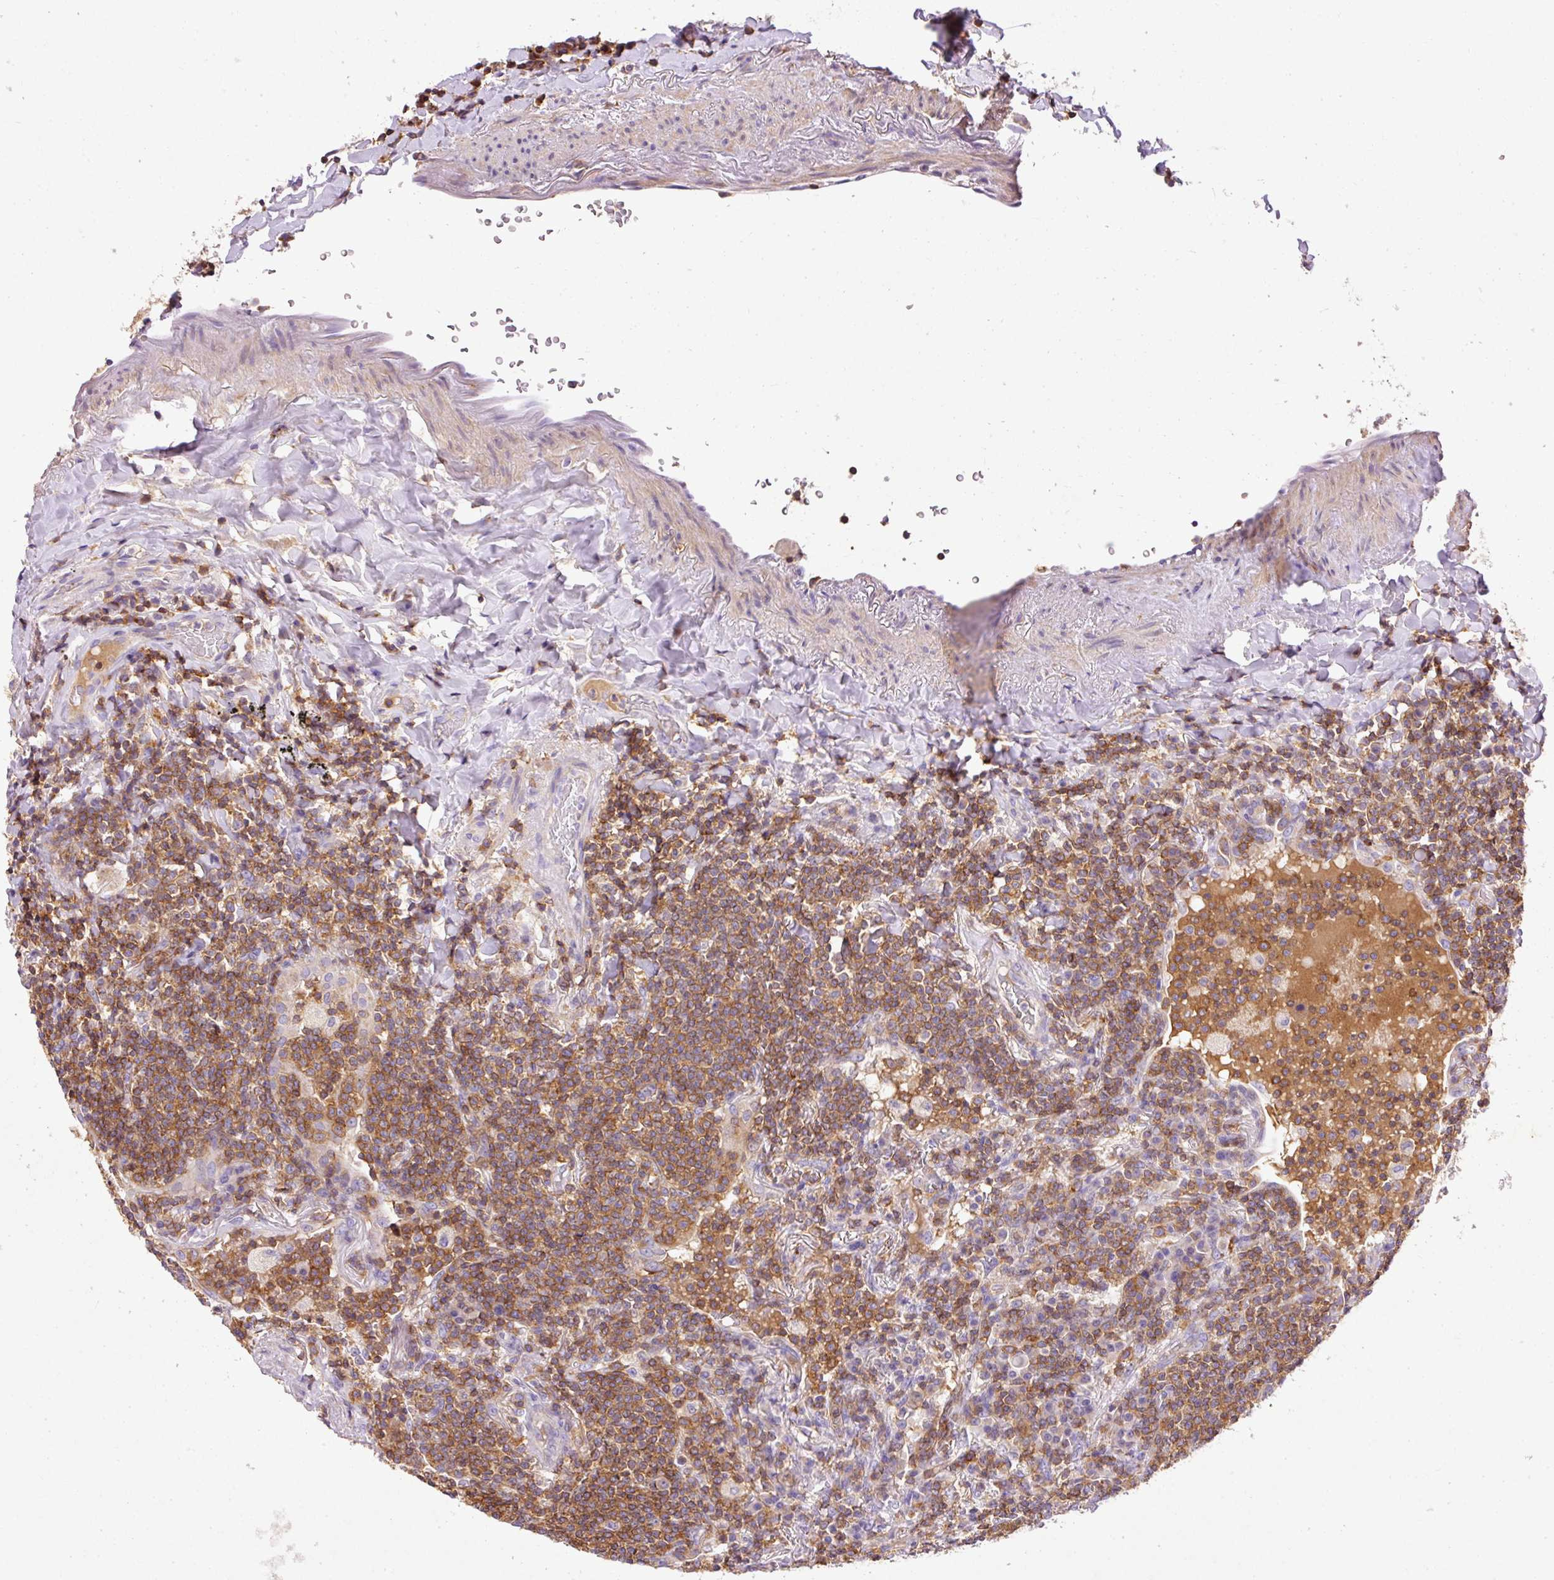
{"staining": {"intensity": "moderate", "quantity": ">75%", "location": "cytoplasmic/membranous"}, "tissue": "lymphoma", "cell_type": "Tumor cells", "image_type": "cancer", "snomed": [{"axis": "morphology", "description": "Malignant lymphoma, non-Hodgkin's type, Low grade"}, {"axis": "topography", "description": "Lung"}], "caption": "Lymphoma stained with DAB immunohistochemistry (IHC) demonstrates medium levels of moderate cytoplasmic/membranous expression in about >75% of tumor cells.", "gene": "IMMT", "patient": {"sex": "female", "age": 71}}